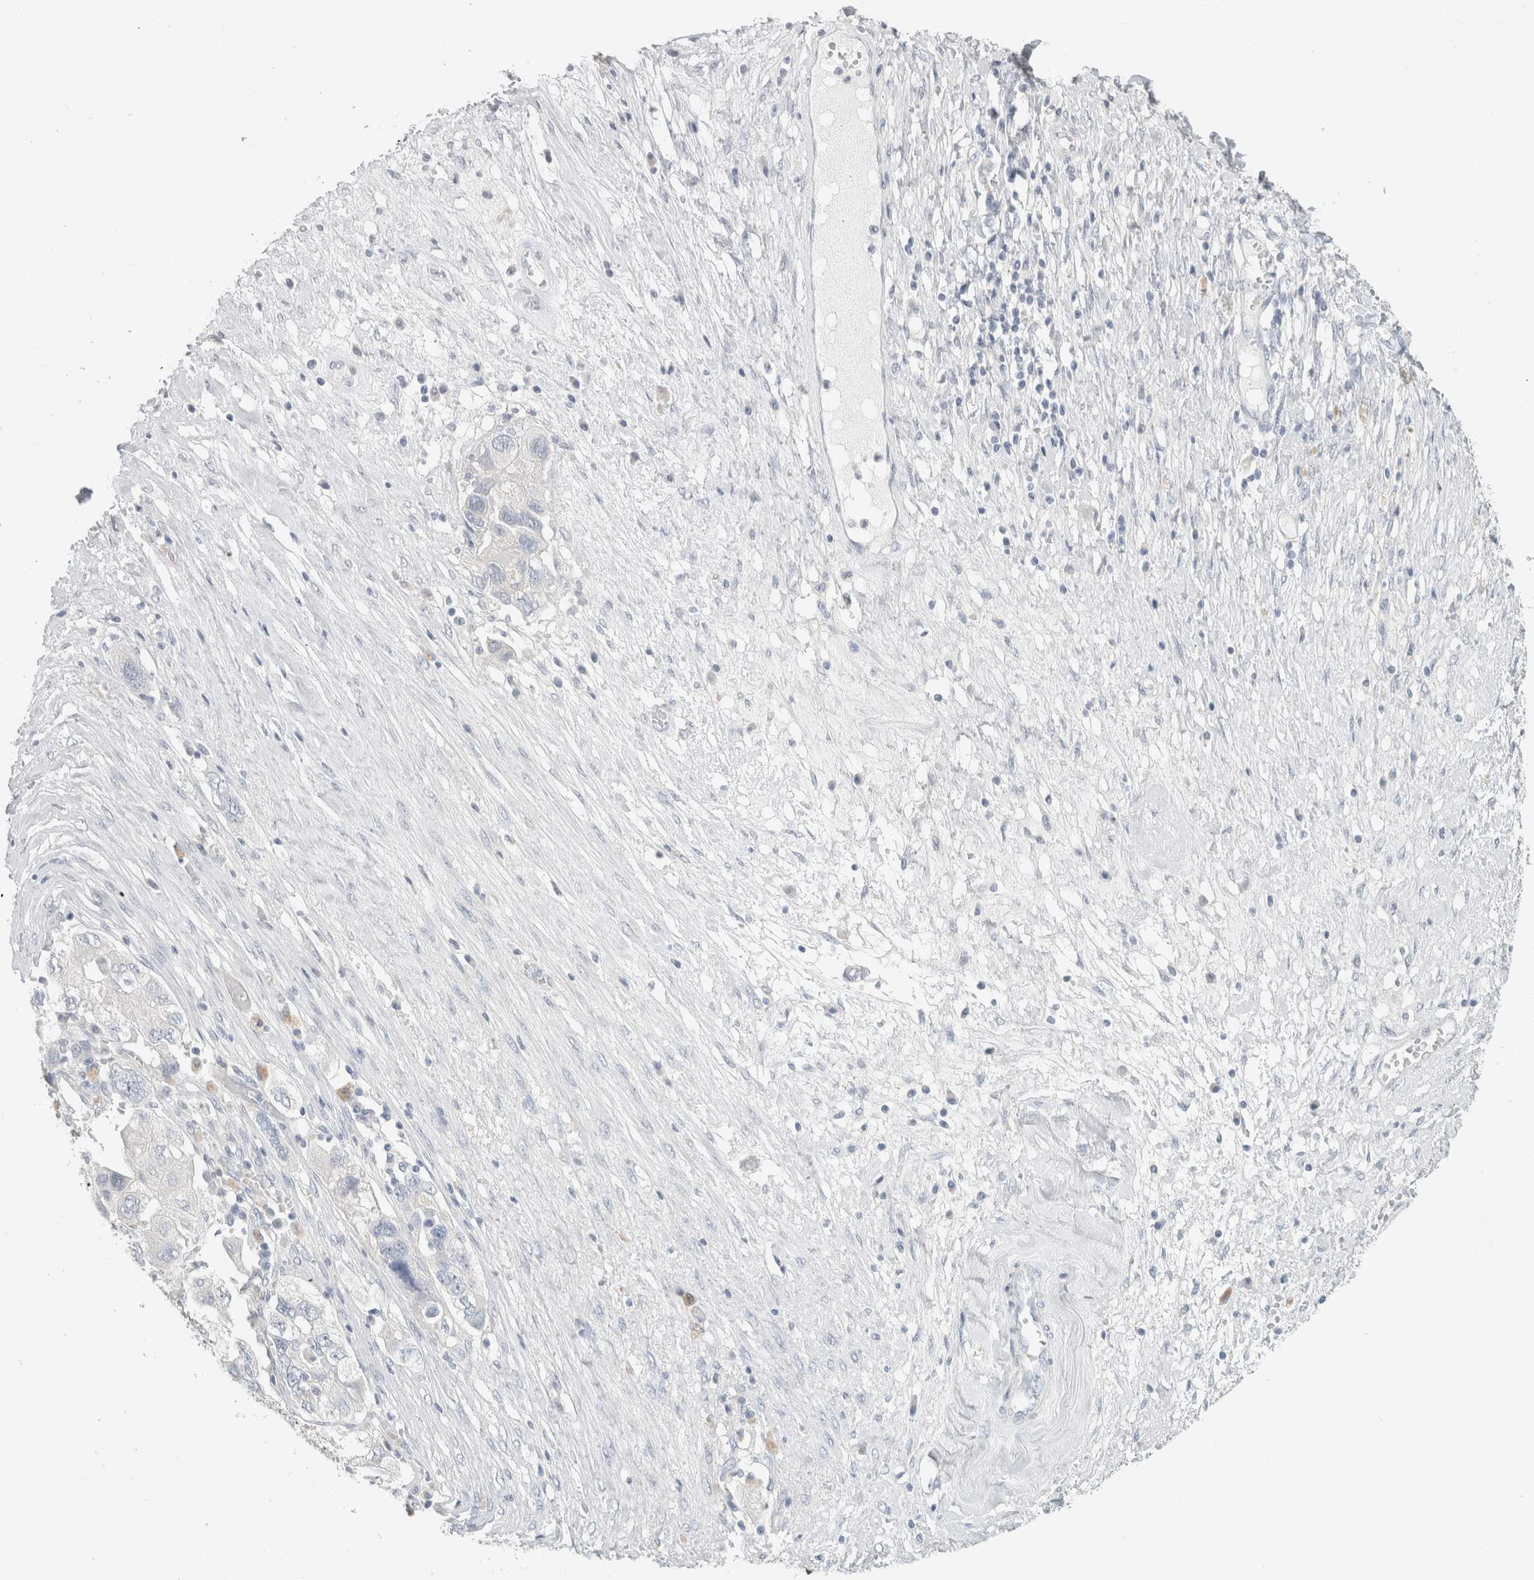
{"staining": {"intensity": "negative", "quantity": "none", "location": "none"}, "tissue": "ovarian cancer", "cell_type": "Tumor cells", "image_type": "cancer", "snomed": [{"axis": "morphology", "description": "Carcinoma, NOS"}, {"axis": "morphology", "description": "Cystadenocarcinoma, serous, NOS"}, {"axis": "topography", "description": "Ovary"}], "caption": "Micrograph shows no protein expression in tumor cells of ovarian cancer (serous cystadenocarcinoma) tissue.", "gene": "SLC6A1", "patient": {"sex": "female", "age": 69}}